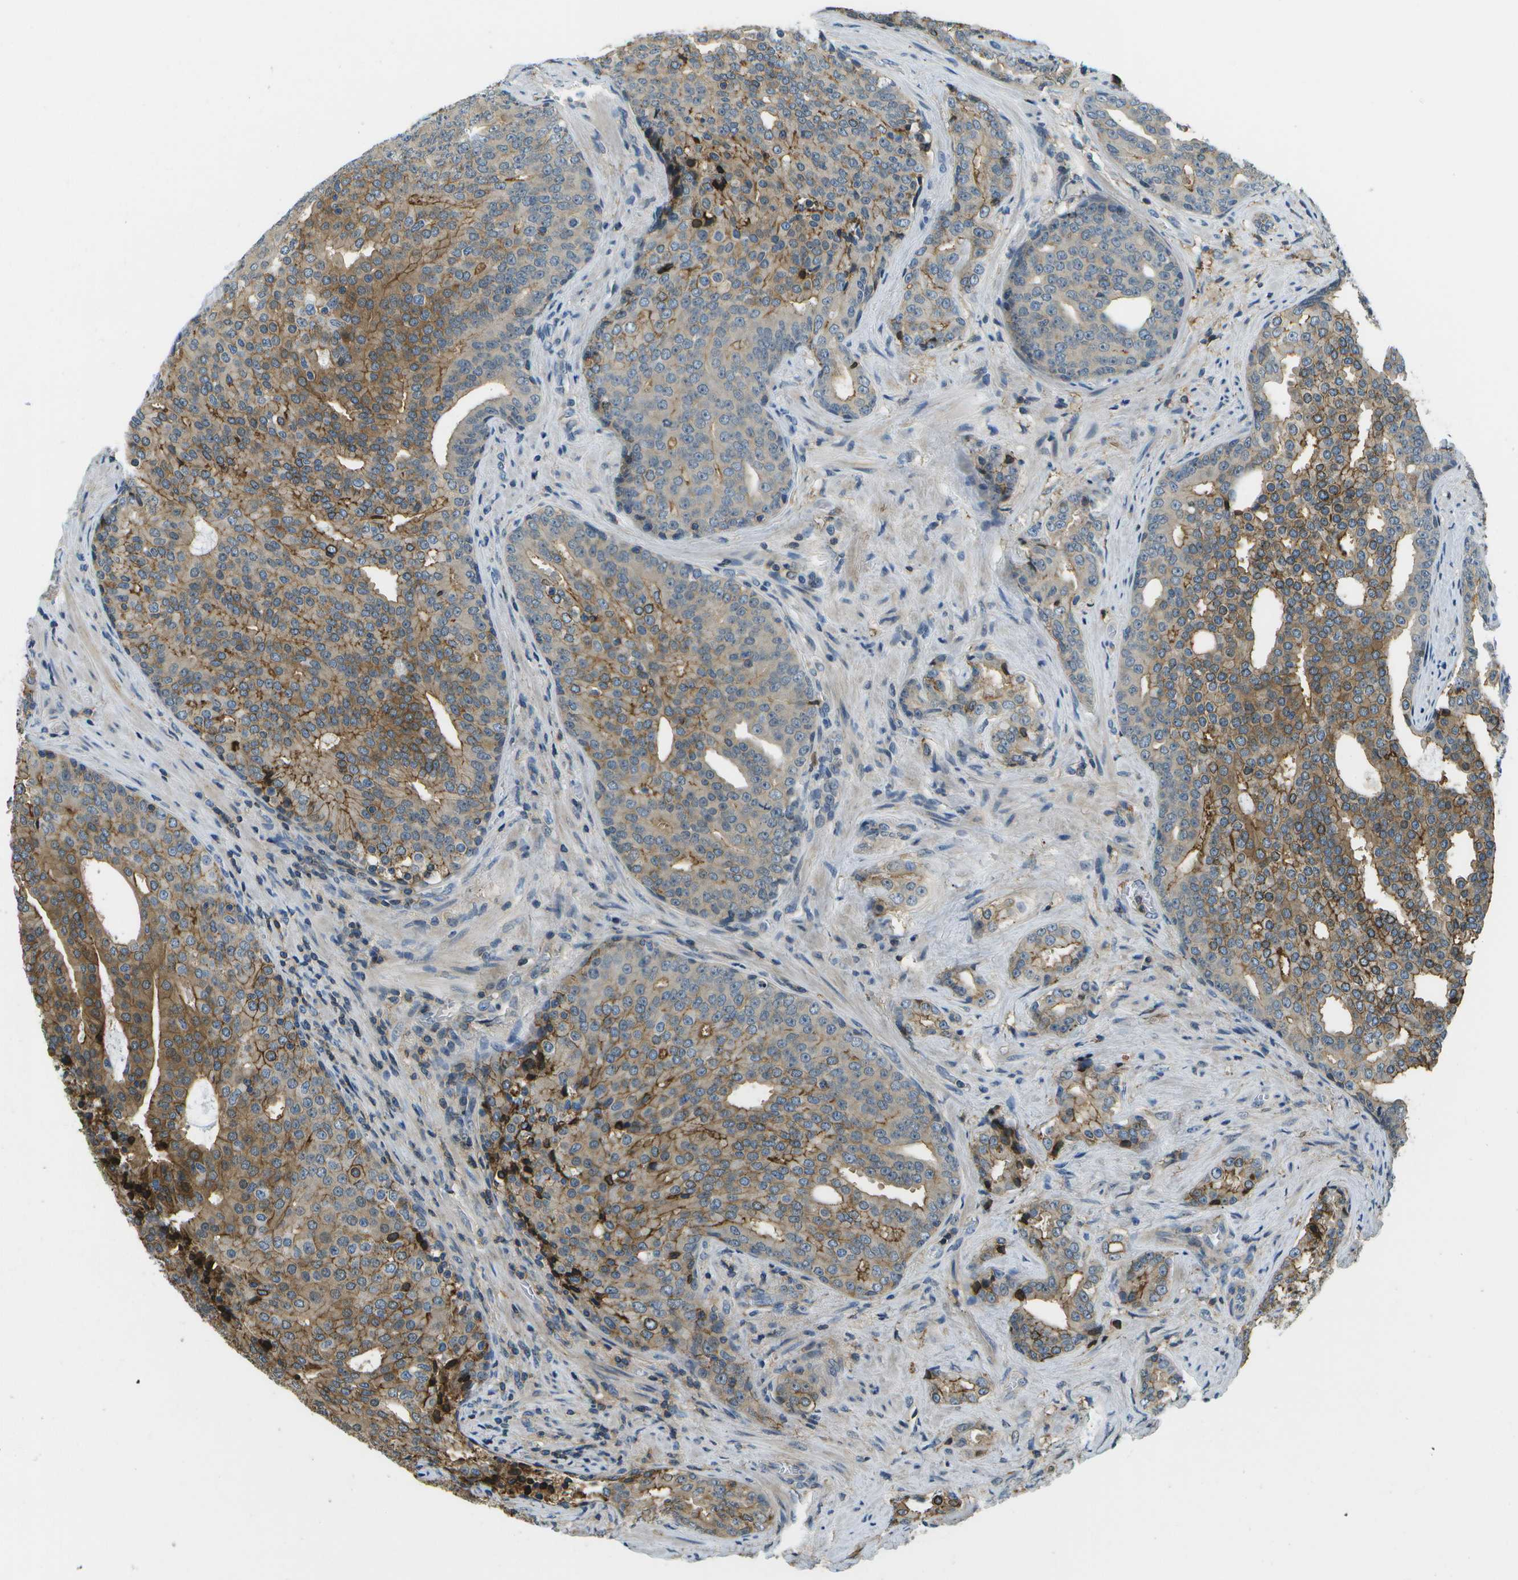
{"staining": {"intensity": "moderate", "quantity": ">75%", "location": "cytoplasmic/membranous"}, "tissue": "prostate cancer", "cell_type": "Tumor cells", "image_type": "cancer", "snomed": [{"axis": "morphology", "description": "Adenocarcinoma, High grade"}, {"axis": "topography", "description": "Prostate"}], "caption": "An immunohistochemistry (IHC) photomicrograph of neoplastic tissue is shown. Protein staining in brown labels moderate cytoplasmic/membranous positivity in prostate cancer within tumor cells. Immunohistochemistry stains the protein in brown and the nuclei are stained blue.", "gene": "LRRC66", "patient": {"sex": "male", "age": 71}}